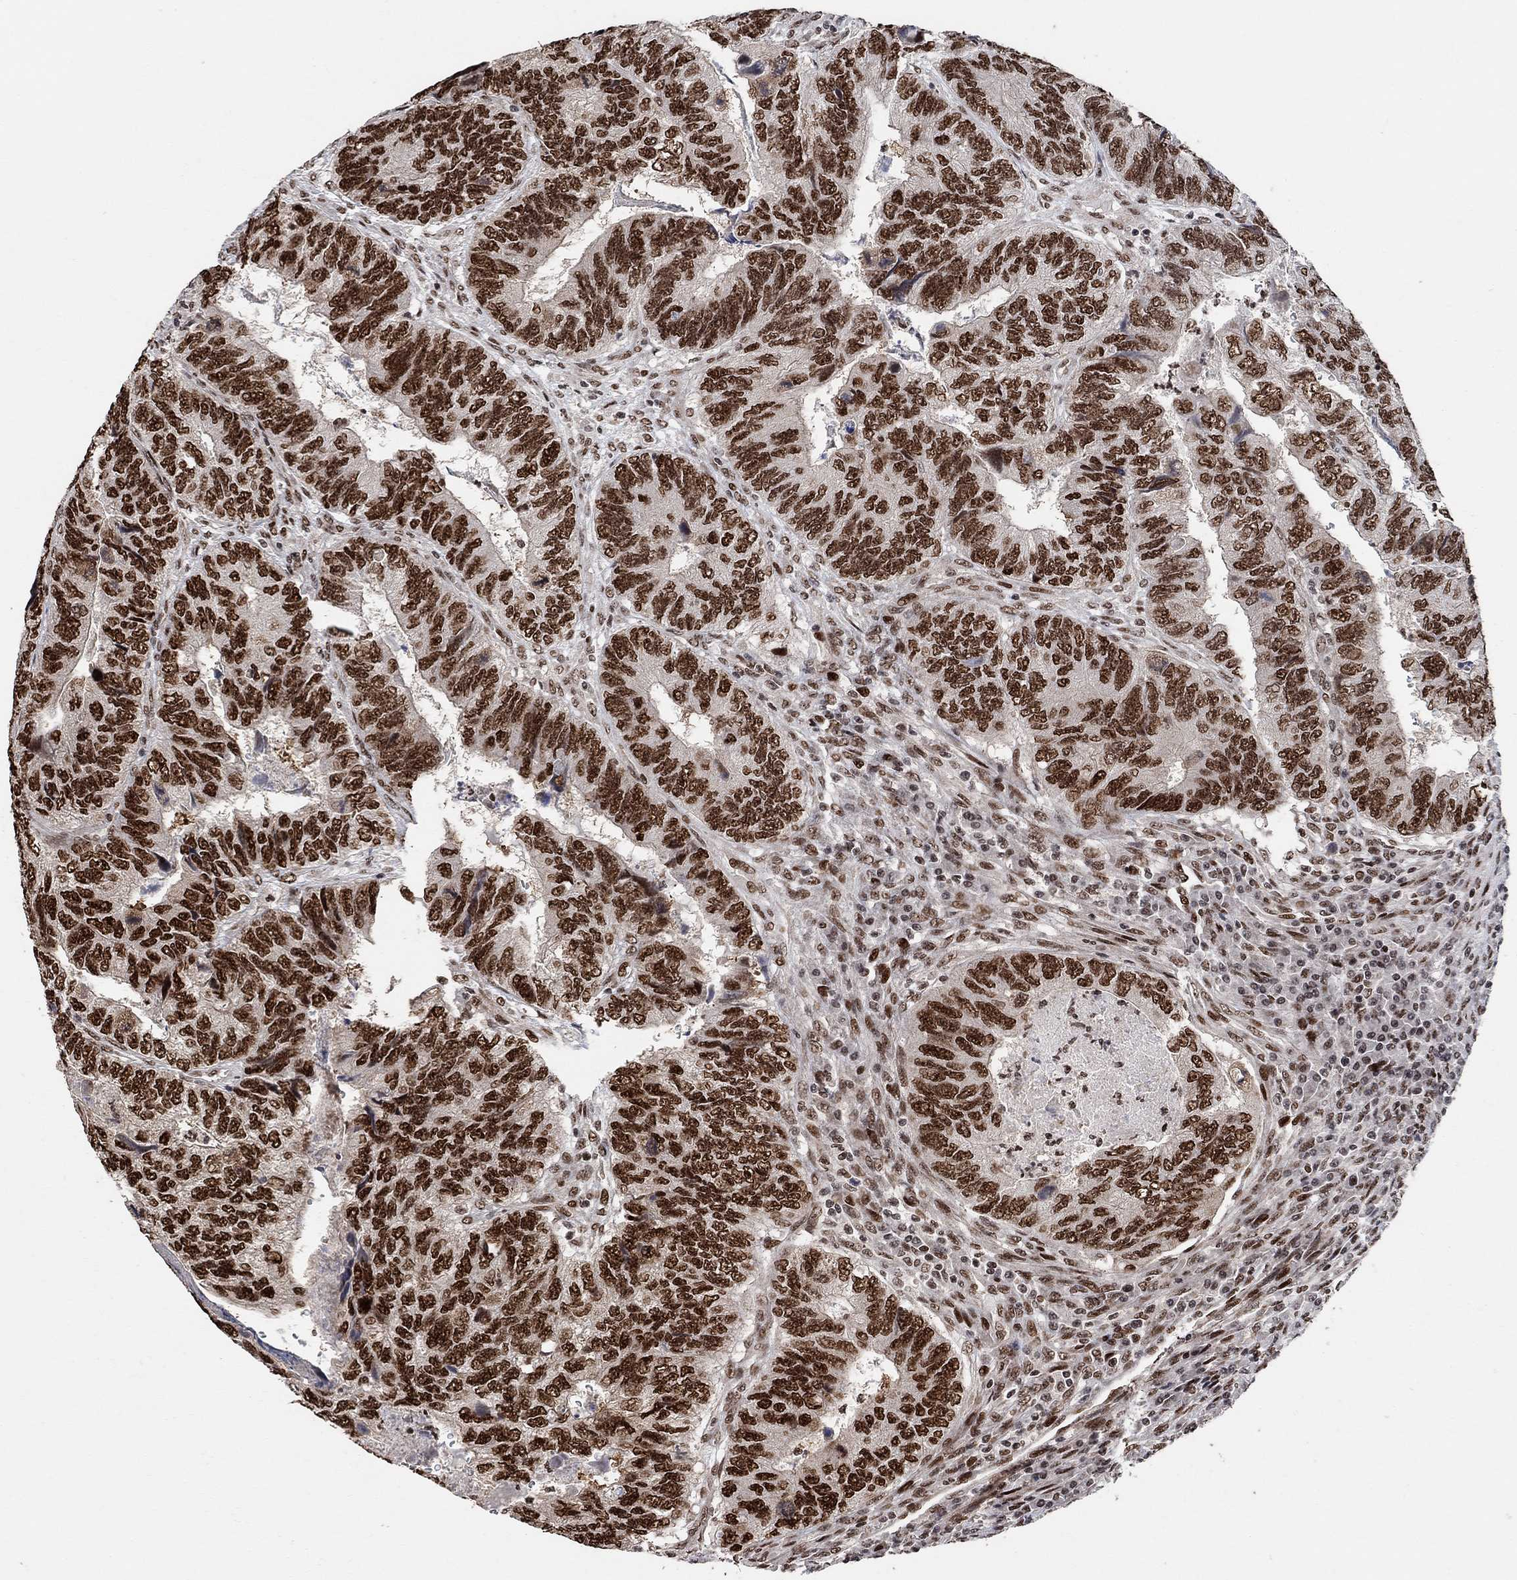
{"staining": {"intensity": "strong", "quantity": ">75%", "location": "nuclear"}, "tissue": "colorectal cancer", "cell_type": "Tumor cells", "image_type": "cancer", "snomed": [{"axis": "morphology", "description": "Adenocarcinoma, NOS"}, {"axis": "topography", "description": "Colon"}], "caption": "DAB immunohistochemical staining of colorectal cancer (adenocarcinoma) reveals strong nuclear protein positivity in about >75% of tumor cells.", "gene": "E4F1", "patient": {"sex": "female", "age": 67}}